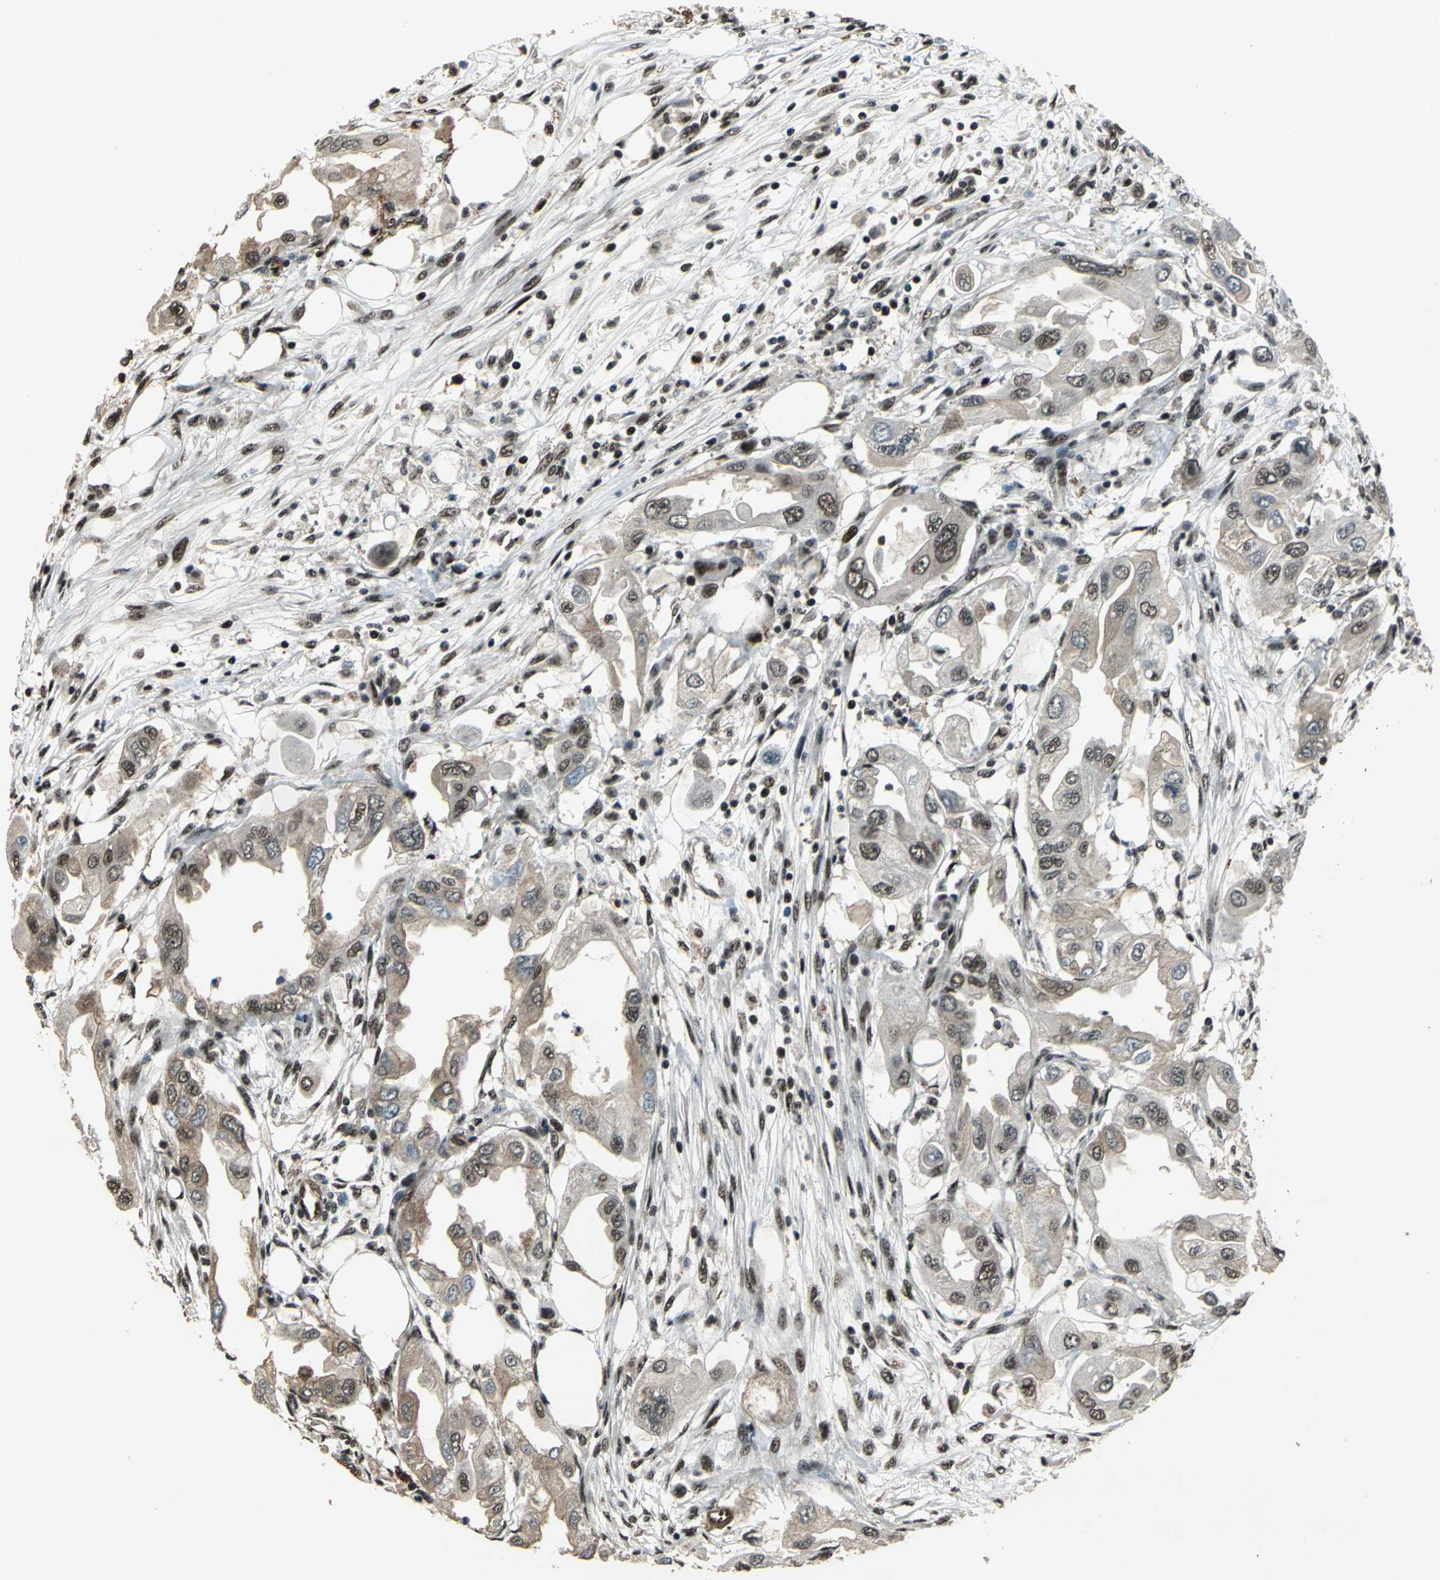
{"staining": {"intensity": "moderate", "quantity": ">75%", "location": "nuclear"}, "tissue": "endometrial cancer", "cell_type": "Tumor cells", "image_type": "cancer", "snomed": [{"axis": "morphology", "description": "Adenocarcinoma, NOS"}, {"axis": "topography", "description": "Endometrium"}], "caption": "Immunohistochemical staining of adenocarcinoma (endometrial) exhibits medium levels of moderate nuclear protein staining in approximately >75% of tumor cells. (DAB IHC, brown staining for protein, blue staining for nuclei).", "gene": "MIS18BP1", "patient": {"sex": "female", "age": 67}}